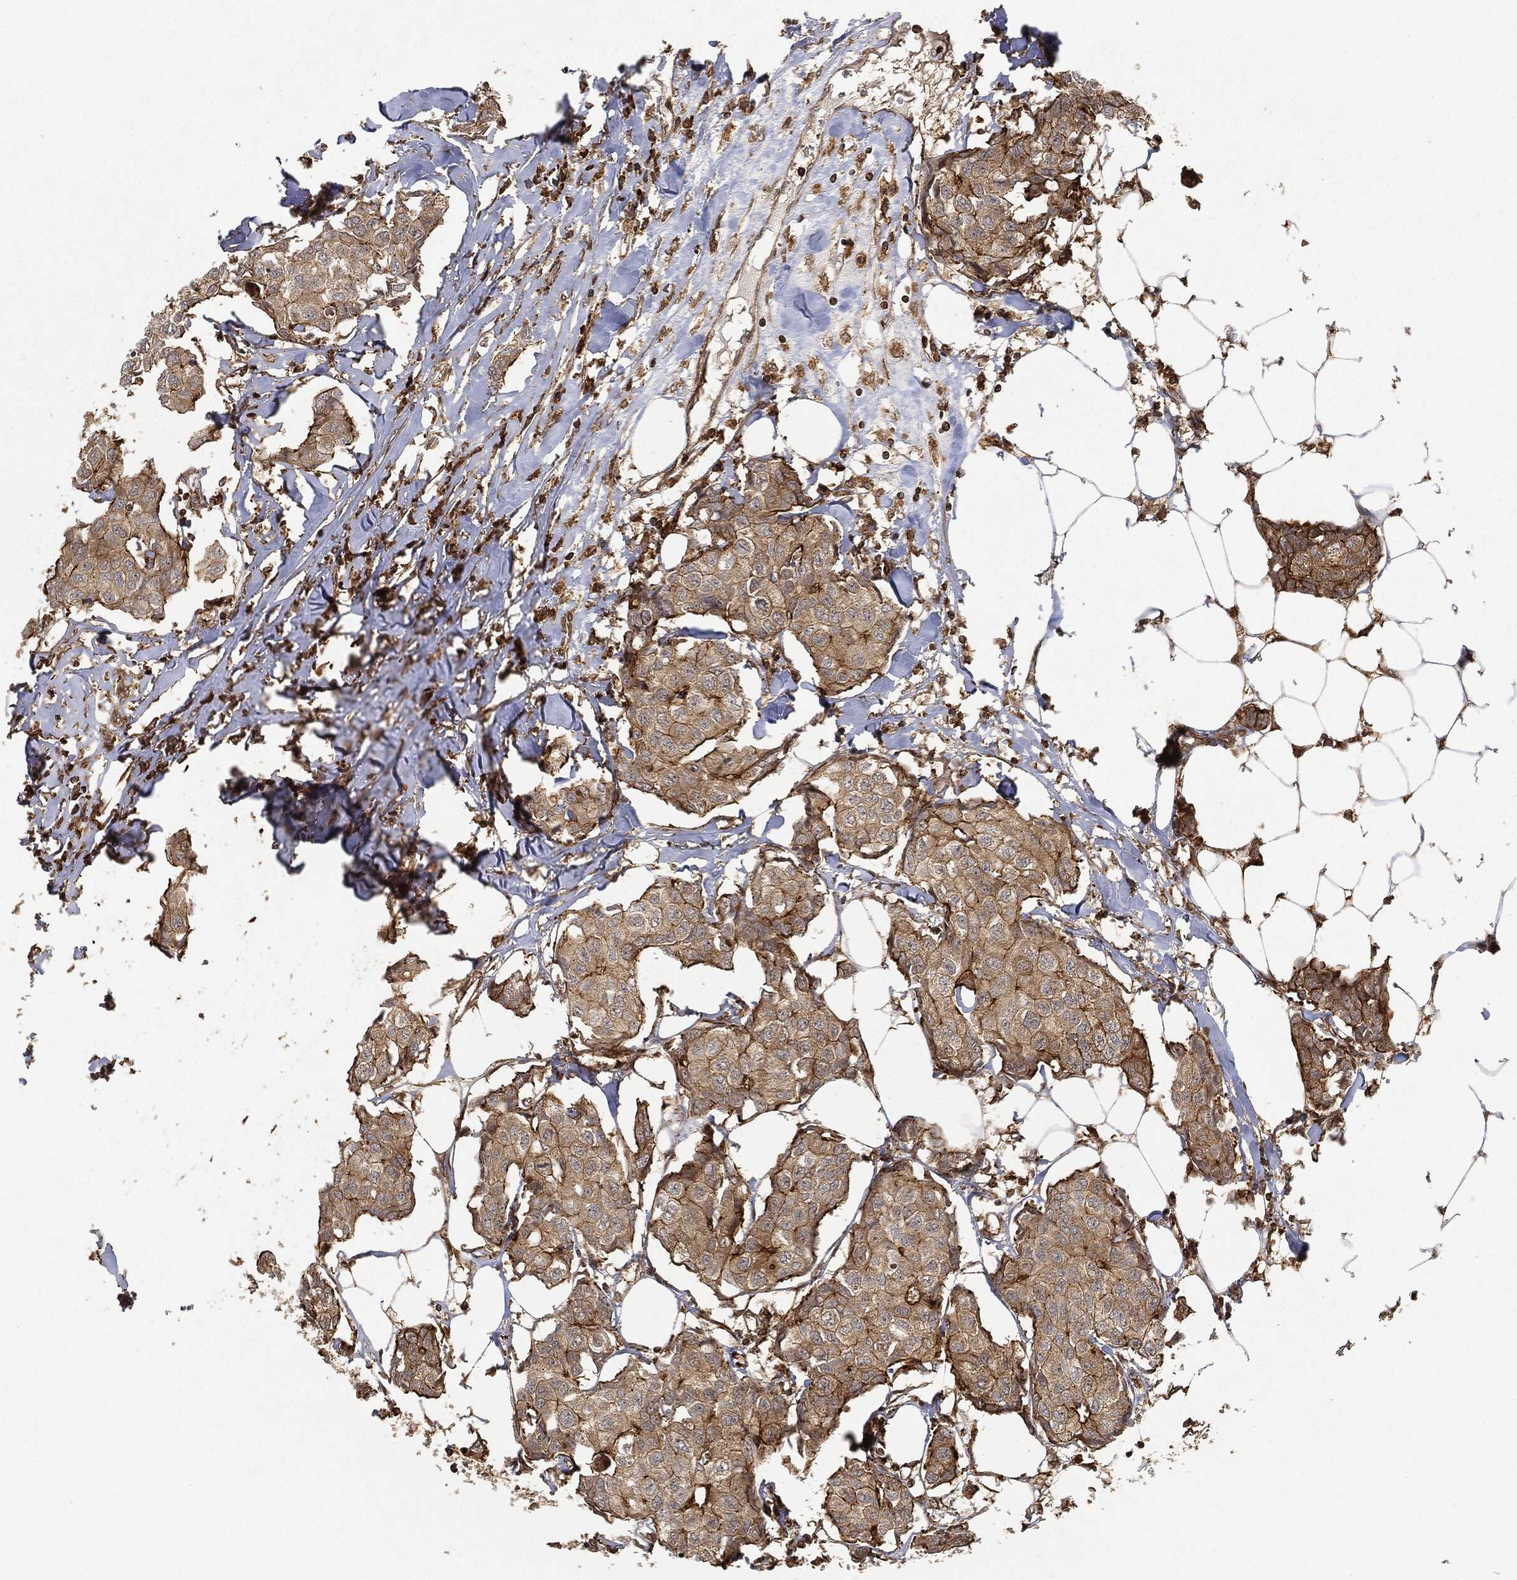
{"staining": {"intensity": "strong", "quantity": "25%-75%", "location": "cytoplasmic/membranous"}, "tissue": "breast cancer", "cell_type": "Tumor cells", "image_type": "cancer", "snomed": [{"axis": "morphology", "description": "Duct carcinoma"}, {"axis": "topography", "description": "Breast"}], "caption": "DAB immunohistochemical staining of human breast cancer exhibits strong cytoplasmic/membranous protein staining in approximately 25%-75% of tumor cells.", "gene": "TPT1", "patient": {"sex": "female", "age": 80}}